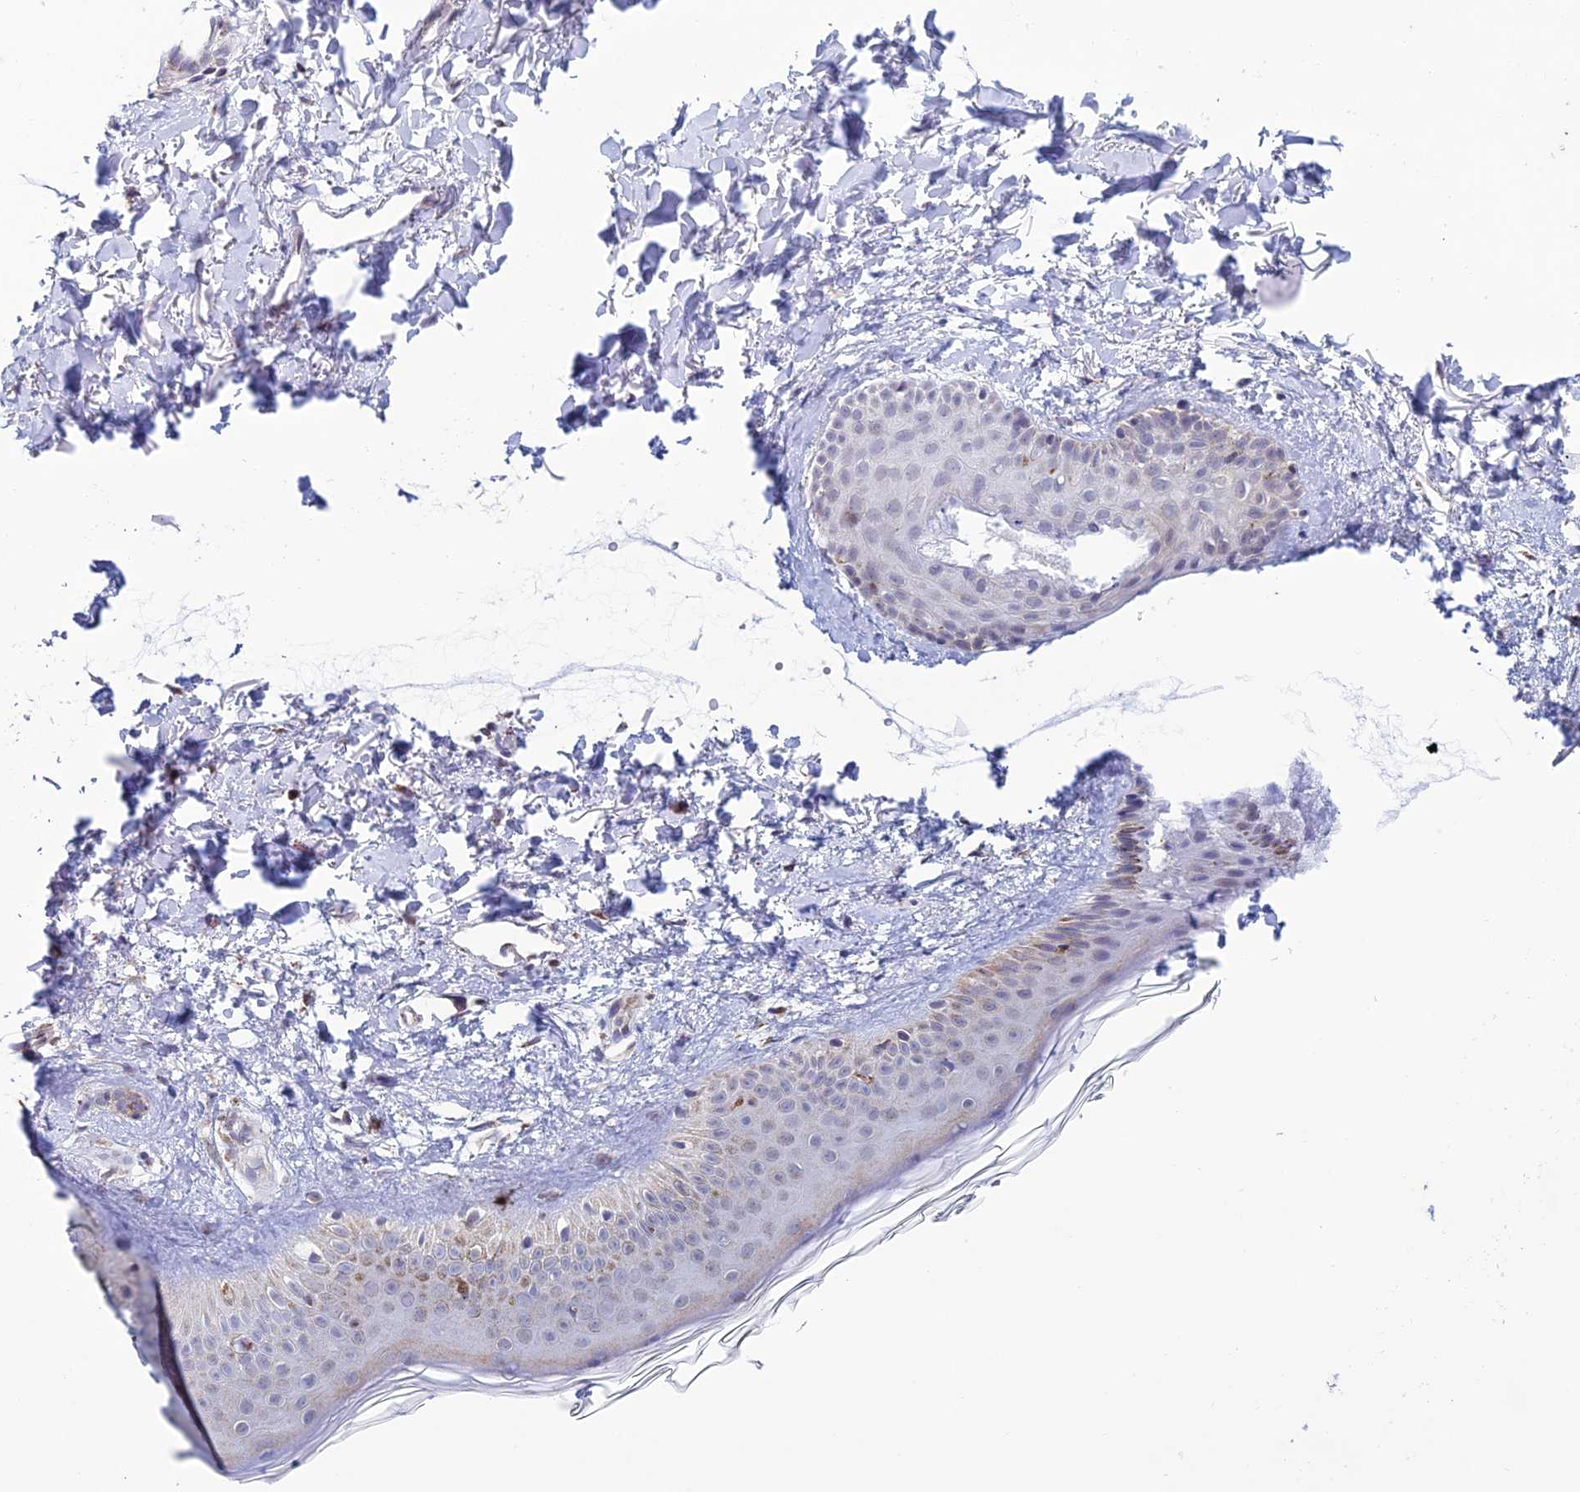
{"staining": {"intensity": "negative", "quantity": "none", "location": "none"}, "tissue": "skin", "cell_type": "Fibroblasts", "image_type": "normal", "snomed": [{"axis": "morphology", "description": "Normal tissue, NOS"}, {"axis": "topography", "description": "Skin"}], "caption": "Immunohistochemical staining of benign skin shows no significant staining in fibroblasts.", "gene": "ZNG1A", "patient": {"sex": "female", "age": 58}}